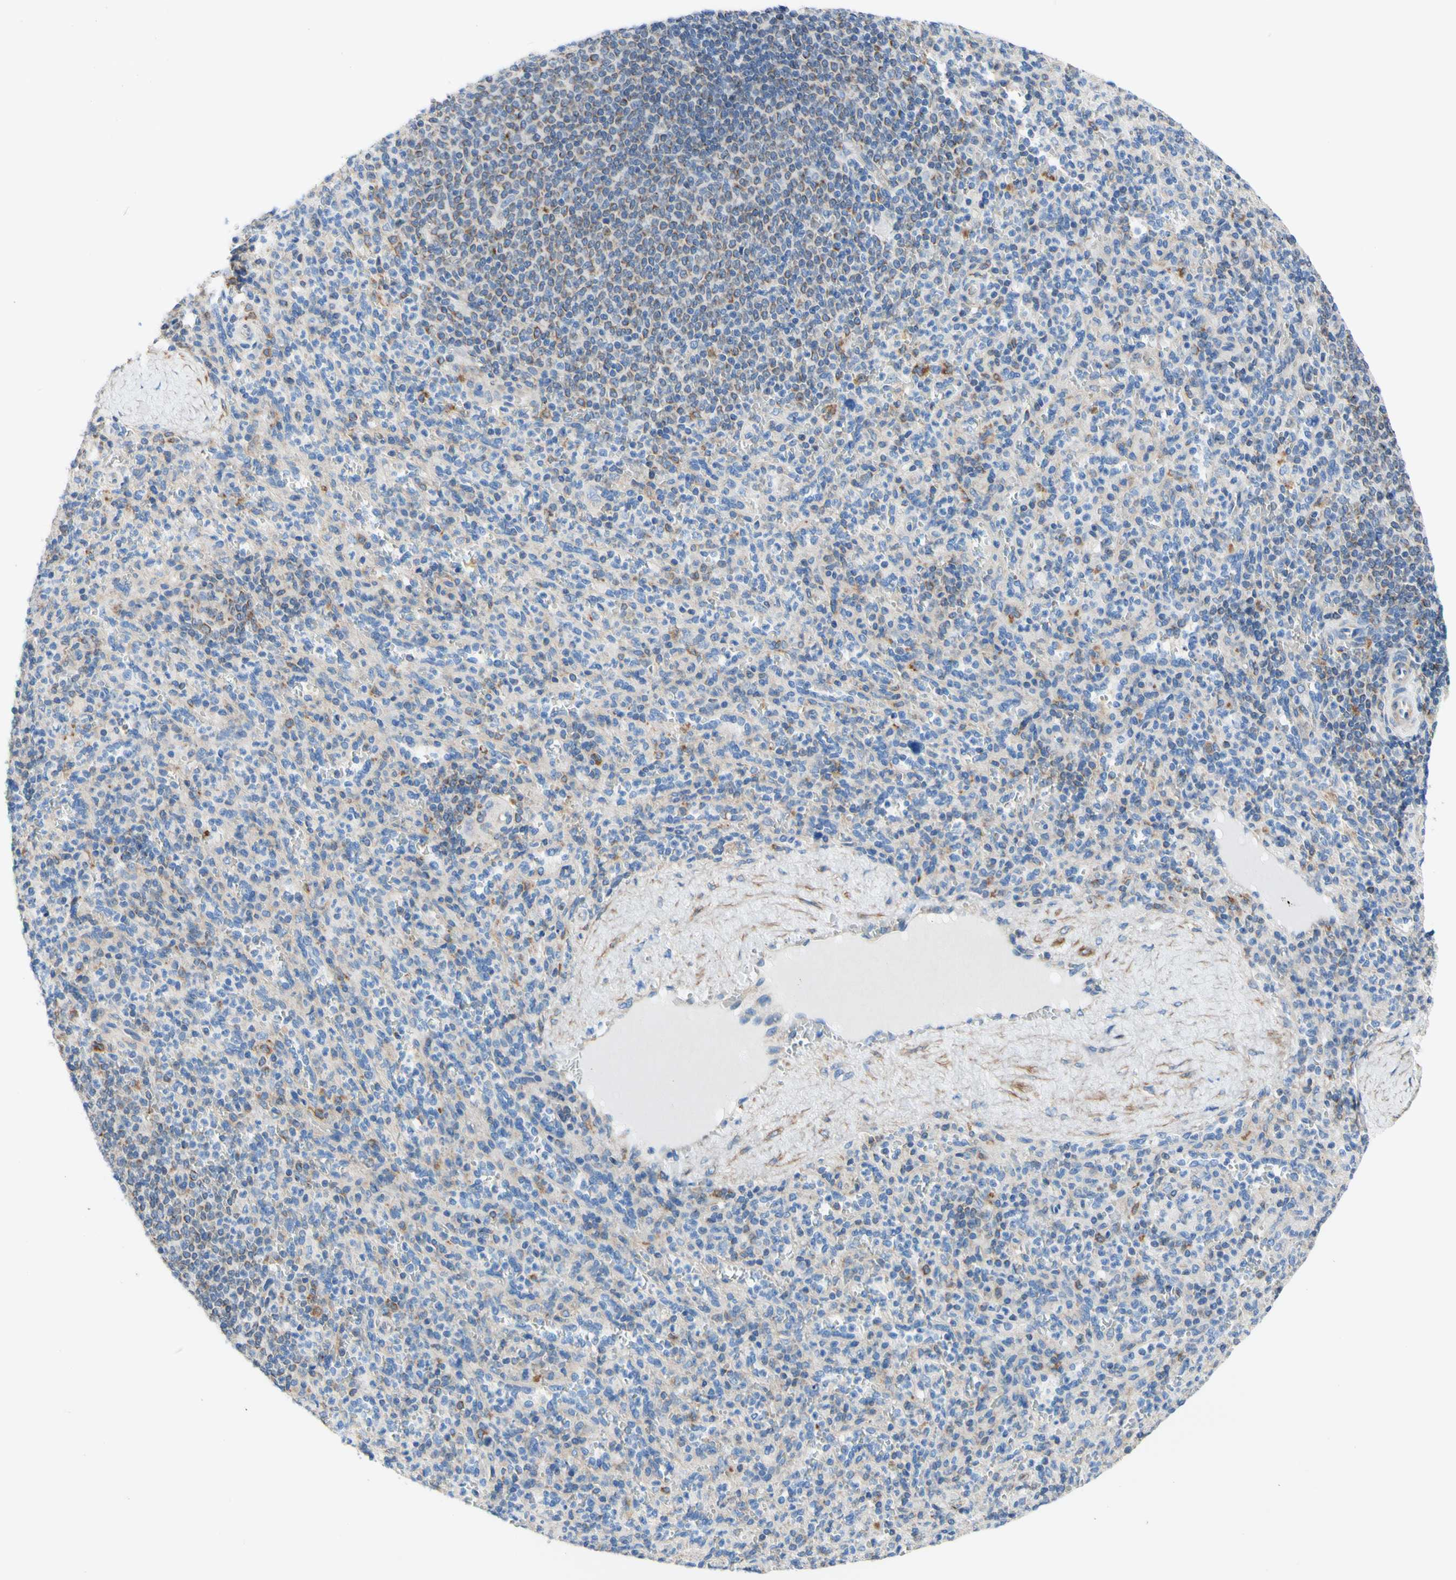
{"staining": {"intensity": "weak", "quantity": "<25%", "location": "cytoplasmic/membranous"}, "tissue": "spleen", "cell_type": "Cells in red pulp", "image_type": "normal", "snomed": [{"axis": "morphology", "description": "Normal tissue, NOS"}, {"axis": "topography", "description": "Spleen"}], "caption": "This is an immunohistochemistry (IHC) image of benign spleen. There is no staining in cells in red pulp.", "gene": "RETREG2", "patient": {"sex": "male", "age": 36}}